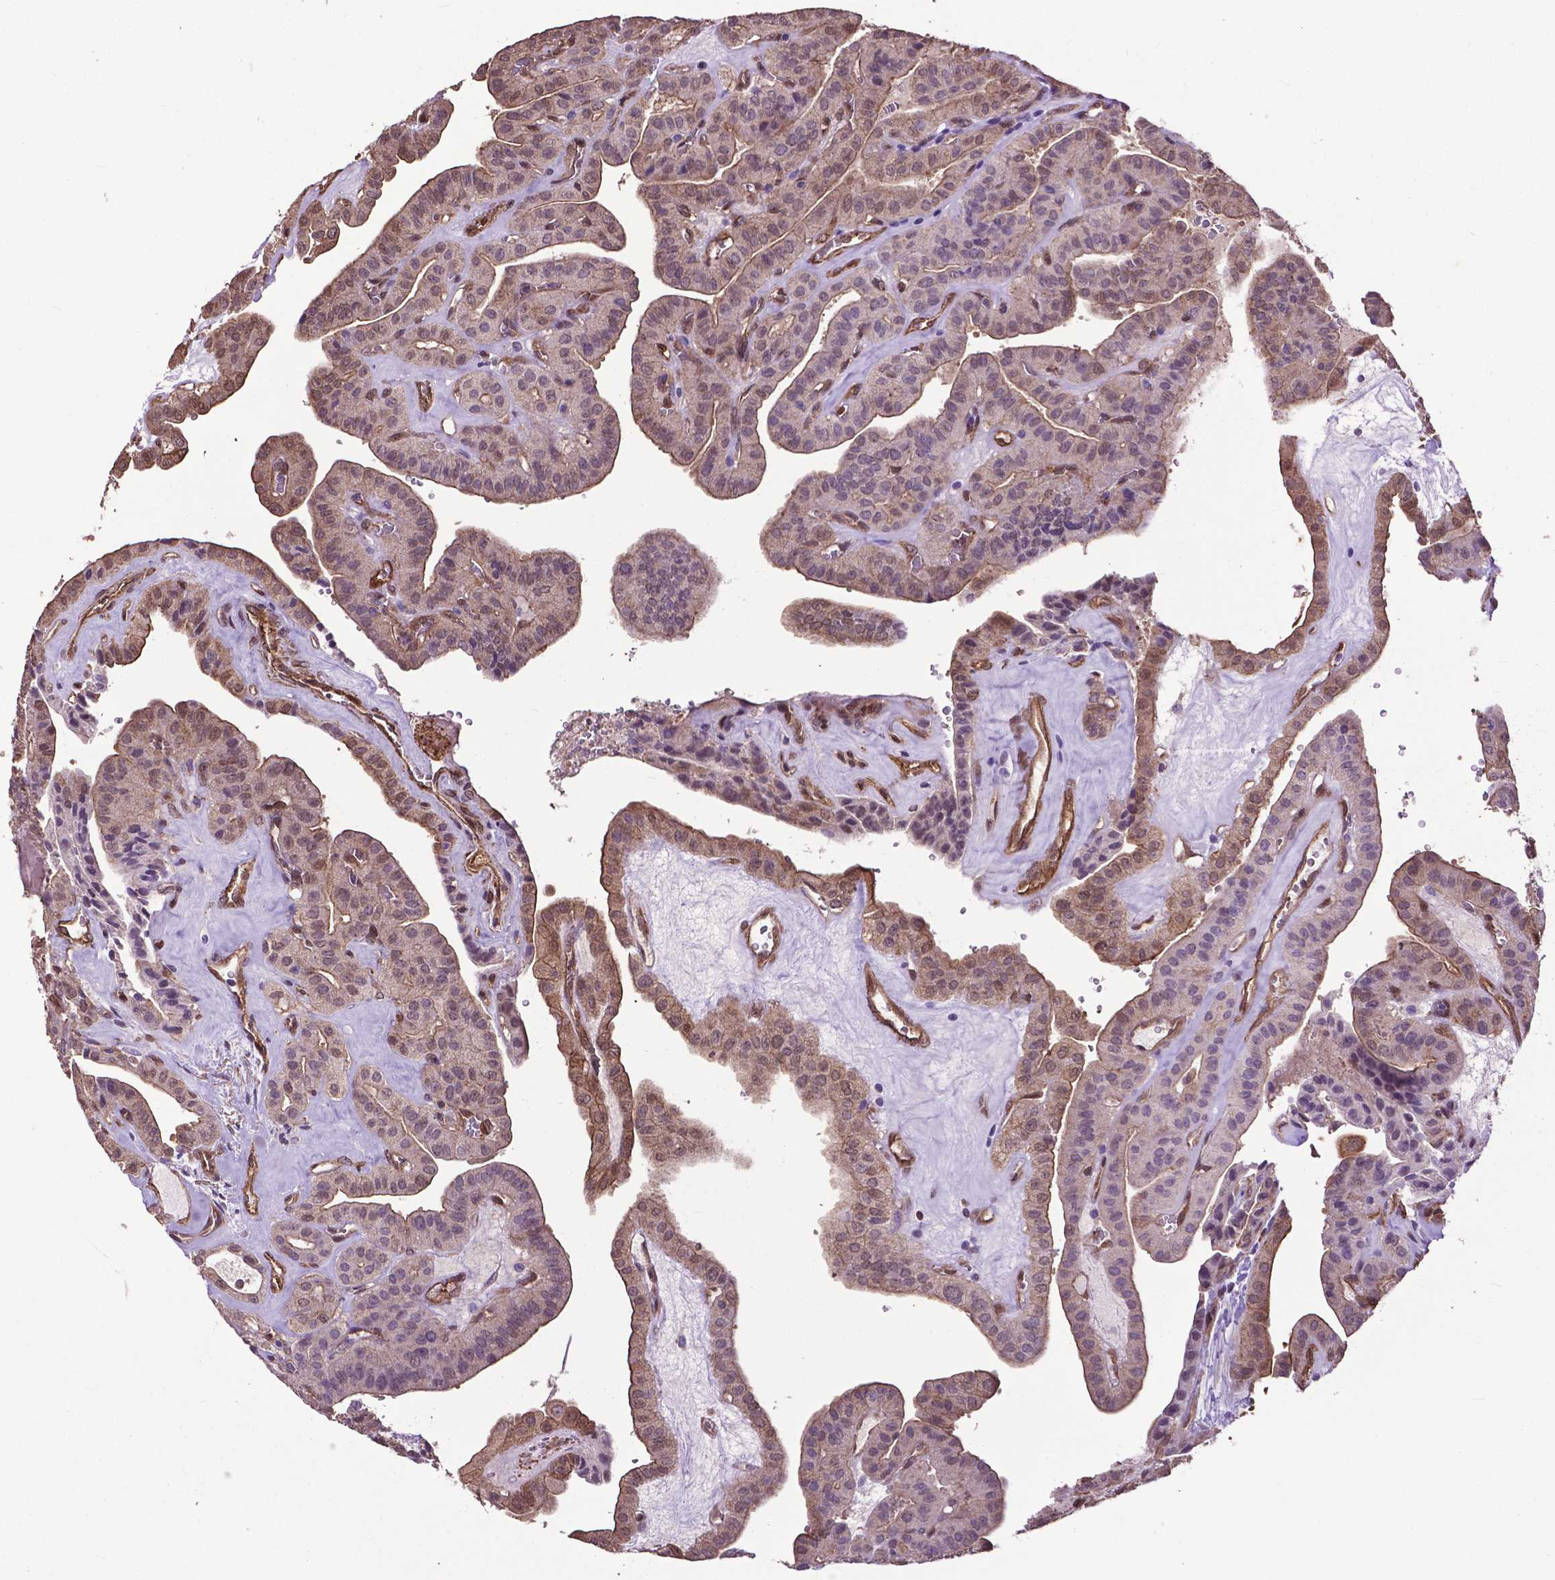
{"staining": {"intensity": "weak", "quantity": "25%-75%", "location": "cytoplasmic/membranous,nuclear"}, "tissue": "thyroid cancer", "cell_type": "Tumor cells", "image_type": "cancer", "snomed": [{"axis": "morphology", "description": "Papillary adenocarcinoma, NOS"}, {"axis": "topography", "description": "Thyroid gland"}], "caption": "DAB immunohistochemical staining of human papillary adenocarcinoma (thyroid) demonstrates weak cytoplasmic/membranous and nuclear protein expression in about 25%-75% of tumor cells.", "gene": "PDLIM1", "patient": {"sex": "male", "age": 52}}